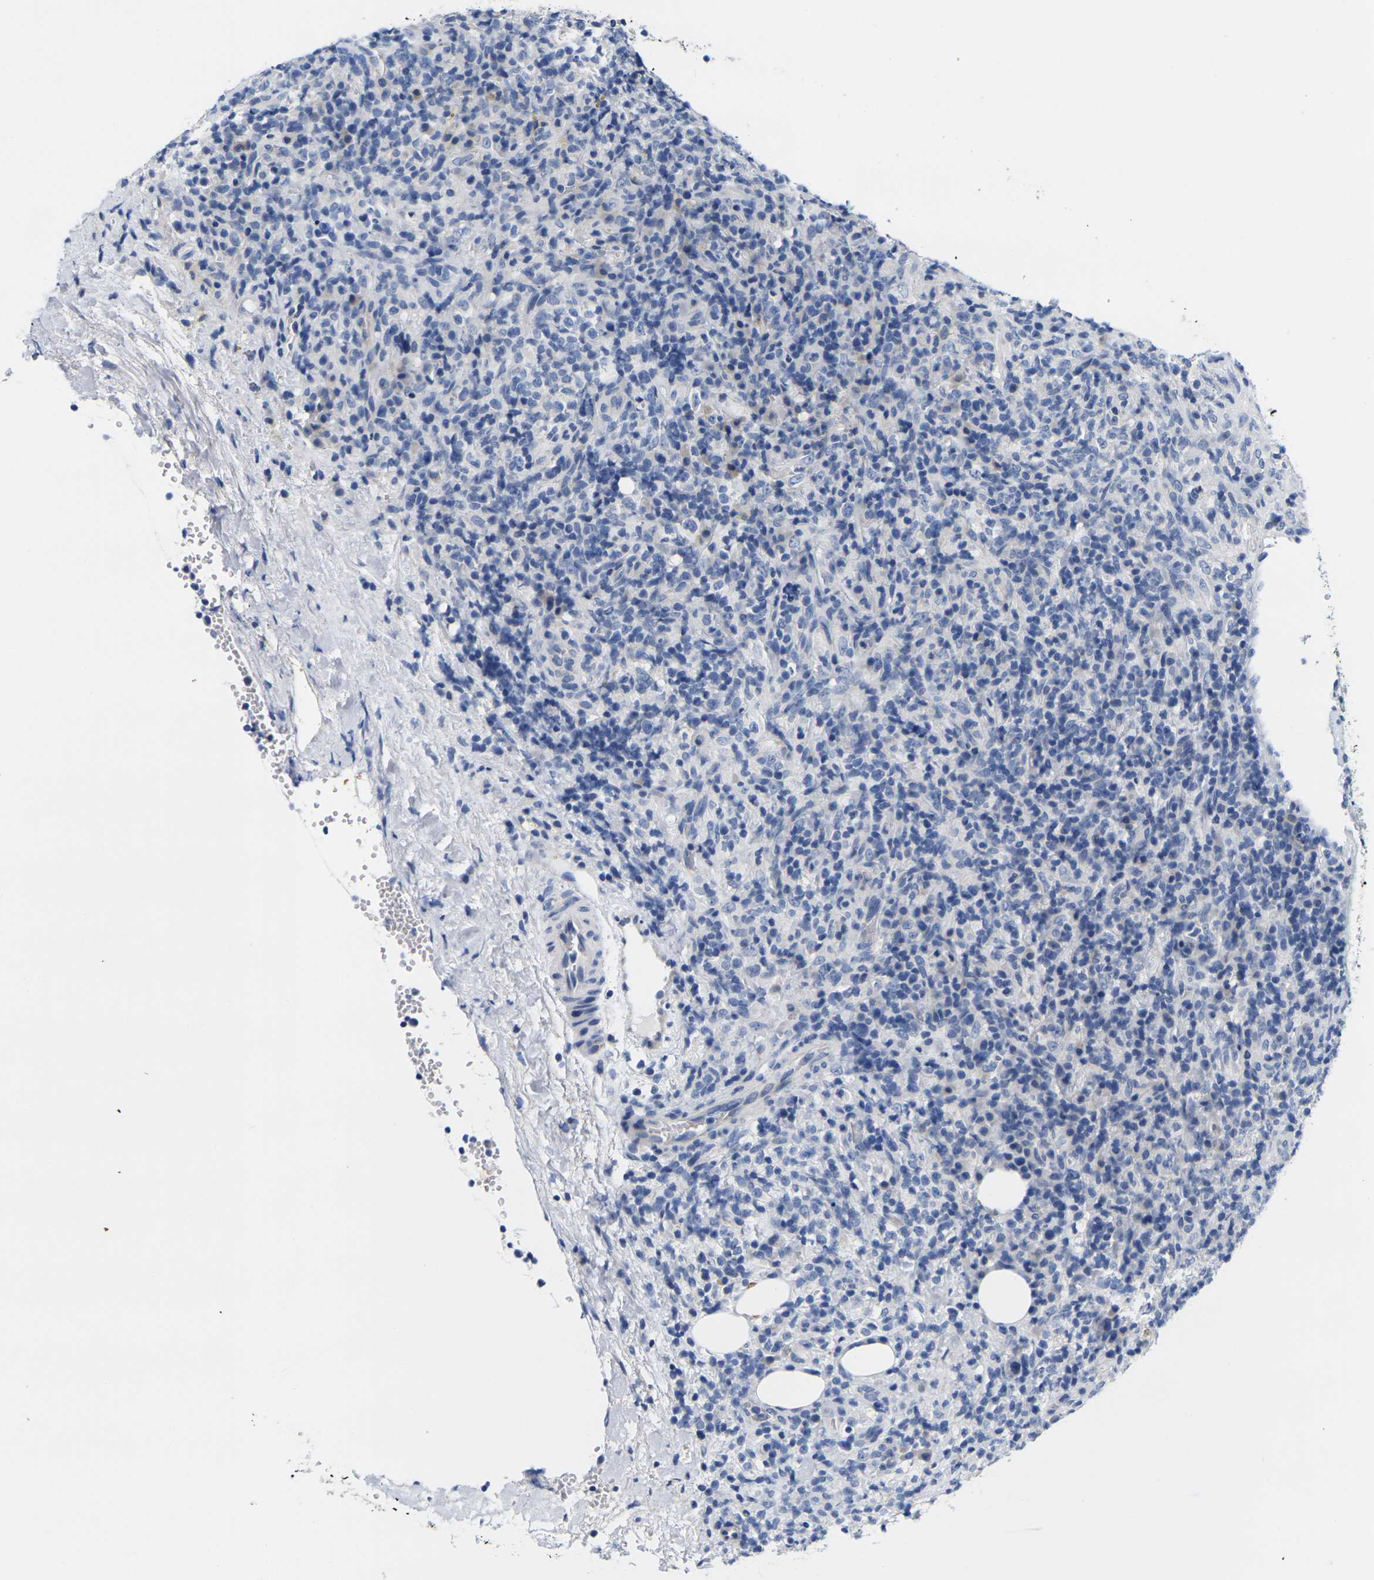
{"staining": {"intensity": "negative", "quantity": "none", "location": "none"}, "tissue": "lymphoma", "cell_type": "Tumor cells", "image_type": "cancer", "snomed": [{"axis": "morphology", "description": "Malignant lymphoma, non-Hodgkin's type, High grade"}, {"axis": "topography", "description": "Lymph node"}], "caption": "Image shows no significant protein expression in tumor cells of lymphoma. (Stains: DAB (3,3'-diaminobenzidine) IHC with hematoxylin counter stain, Microscopy: brightfield microscopy at high magnification).", "gene": "NOCT", "patient": {"sex": "female", "age": 76}}